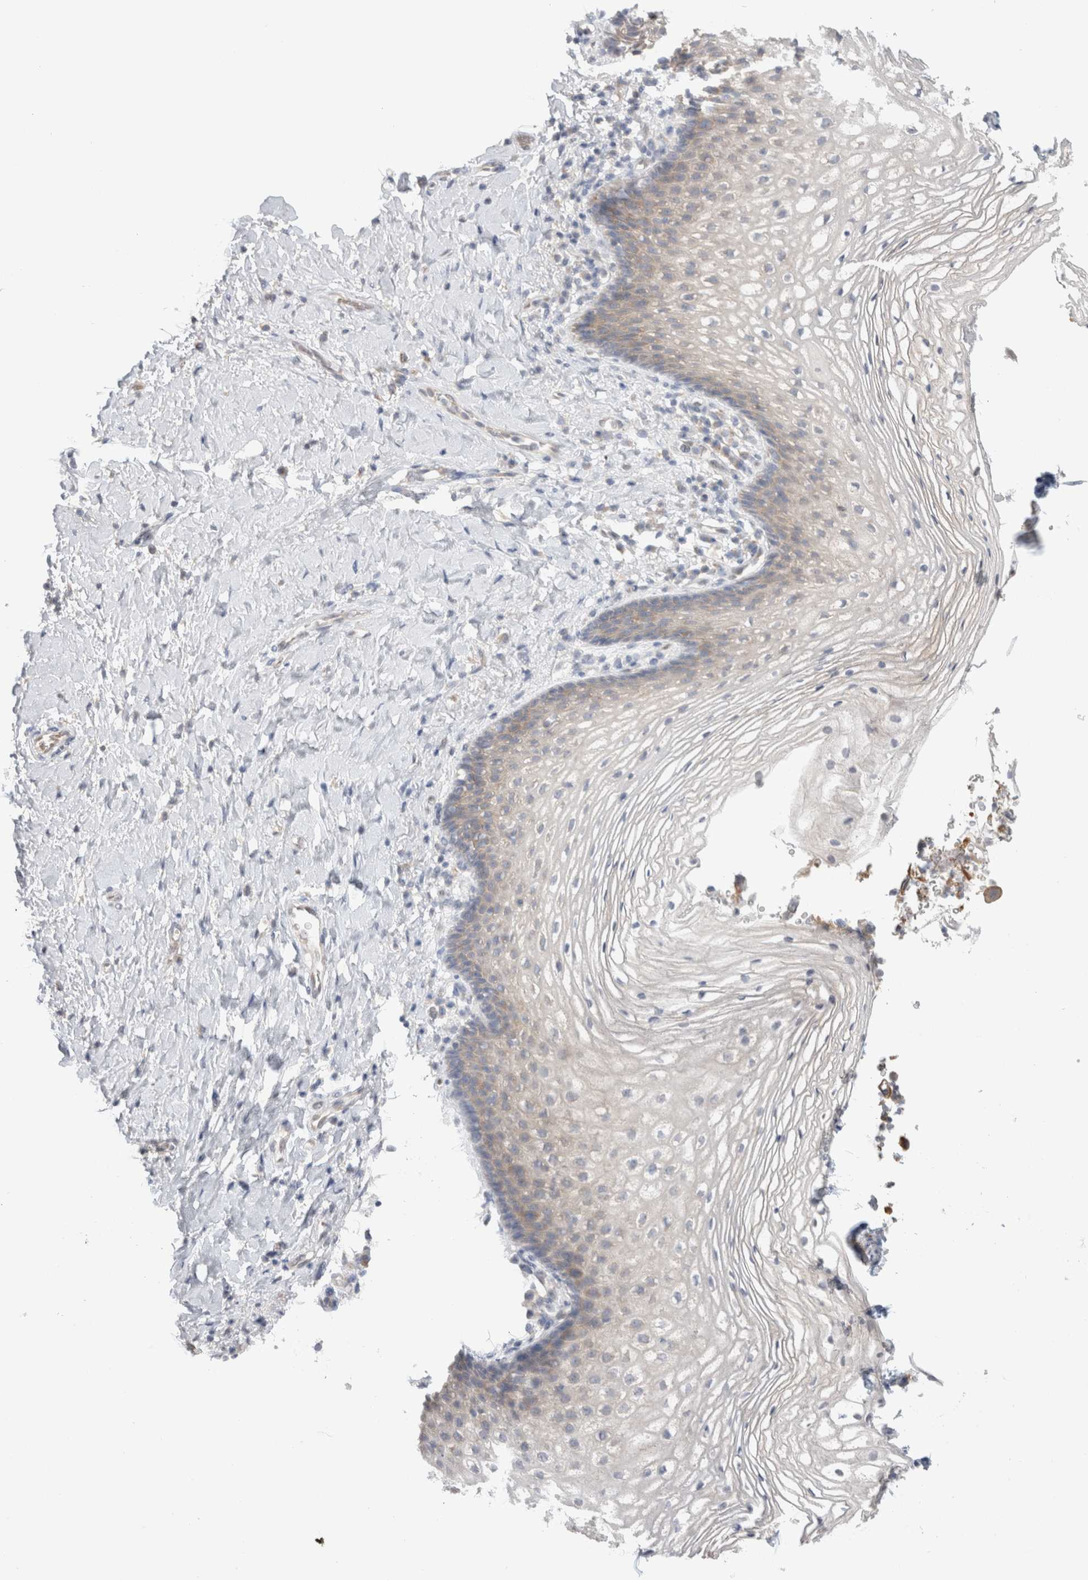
{"staining": {"intensity": "negative", "quantity": "none", "location": "none"}, "tissue": "vagina", "cell_type": "Squamous epithelial cells", "image_type": "normal", "snomed": [{"axis": "morphology", "description": "Normal tissue, NOS"}, {"axis": "topography", "description": "Vagina"}], "caption": "Vagina stained for a protein using immunohistochemistry (IHC) shows no expression squamous epithelial cells.", "gene": "NDOR1", "patient": {"sex": "female", "age": 60}}